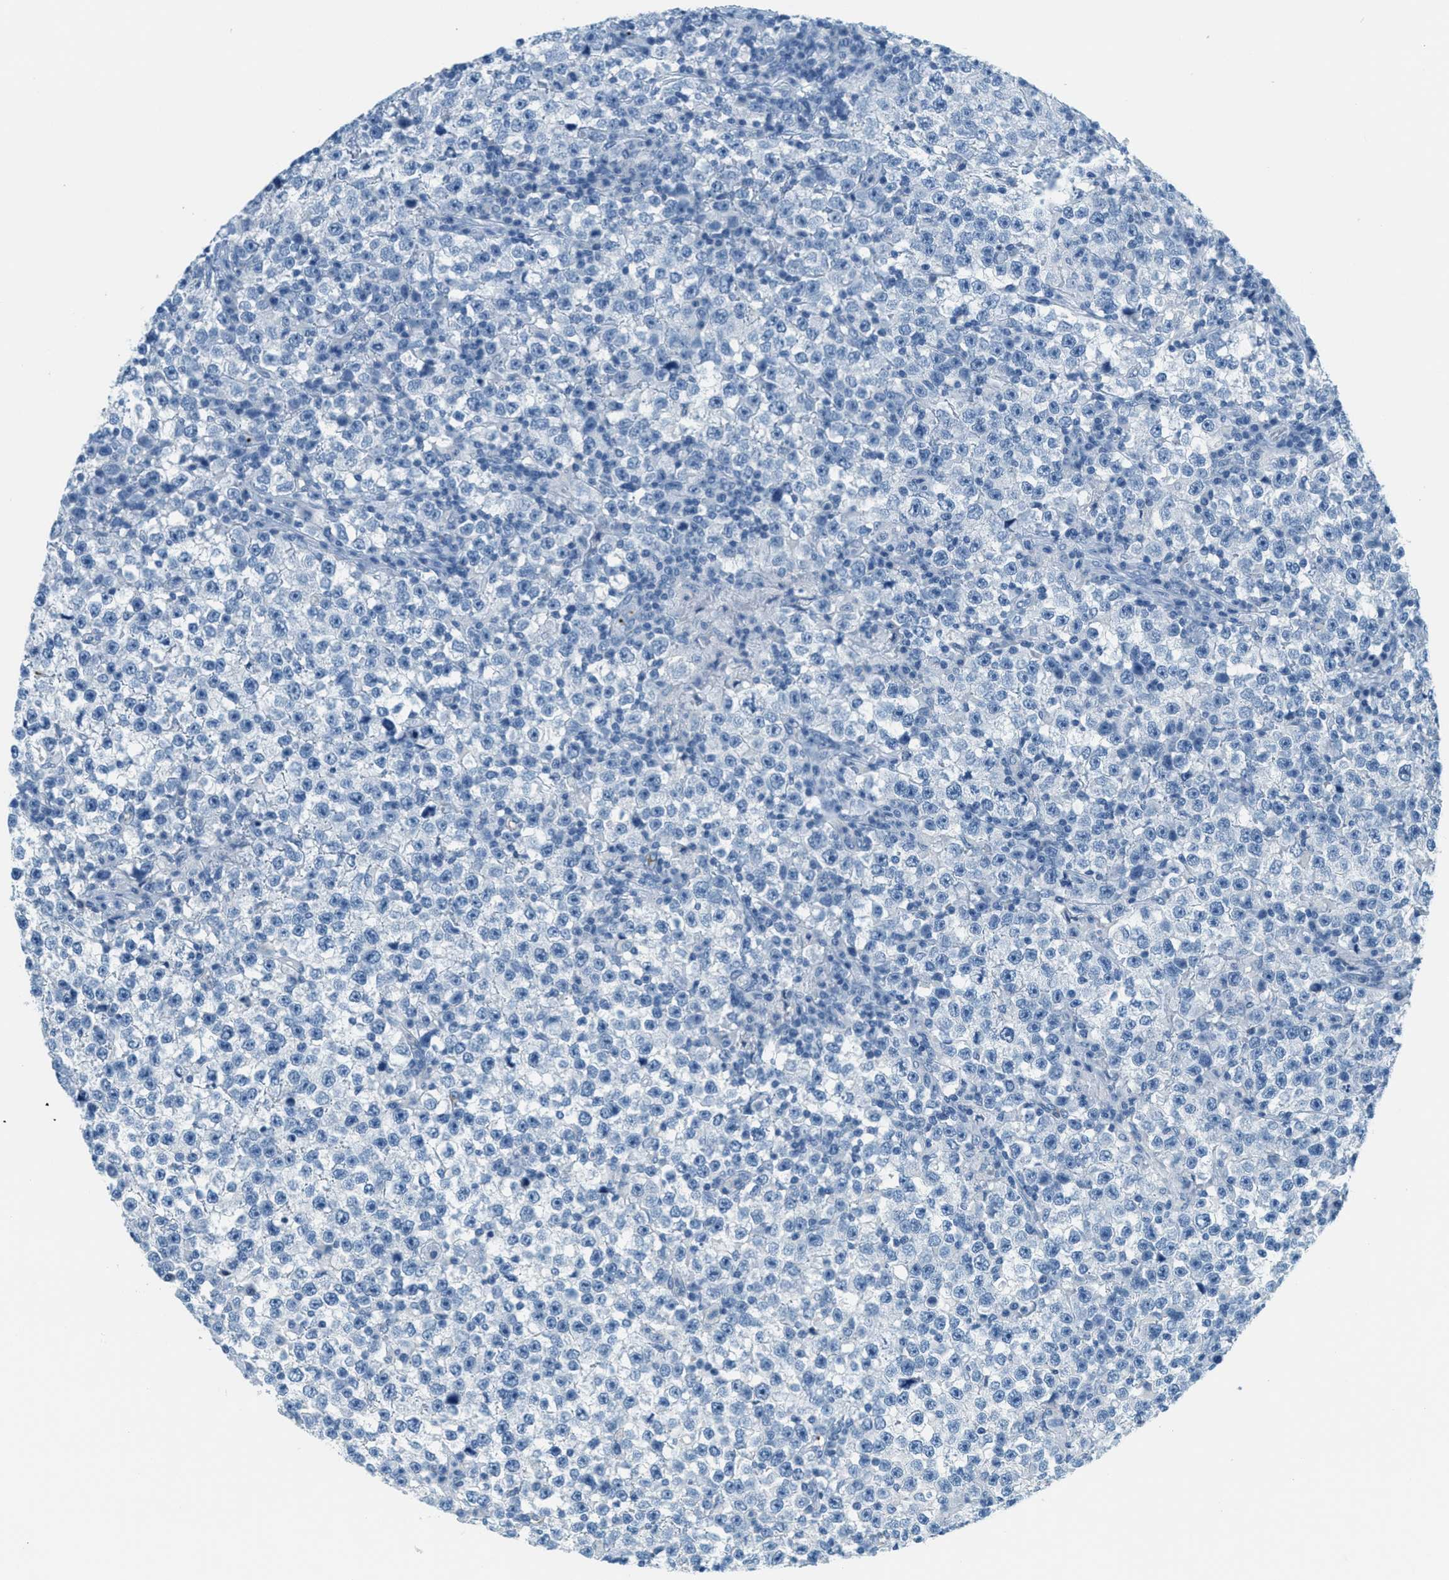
{"staining": {"intensity": "negative", "quantity": "none", "location": "none"}, "tissue": "testis cancer", "cell_type": "Tumor cells", "image_type": "cancer", "snomed": [{"axis": "morphology", "description": "Seminoma, NOS"}, {"axis": "topography", "description": "Testis"}], "caption": "Photomicrograph shows no protein staining in tumor cells of testis cancer tissue.", "gene": "PPBP", "patient": {"sex": "male", "age": 43}}